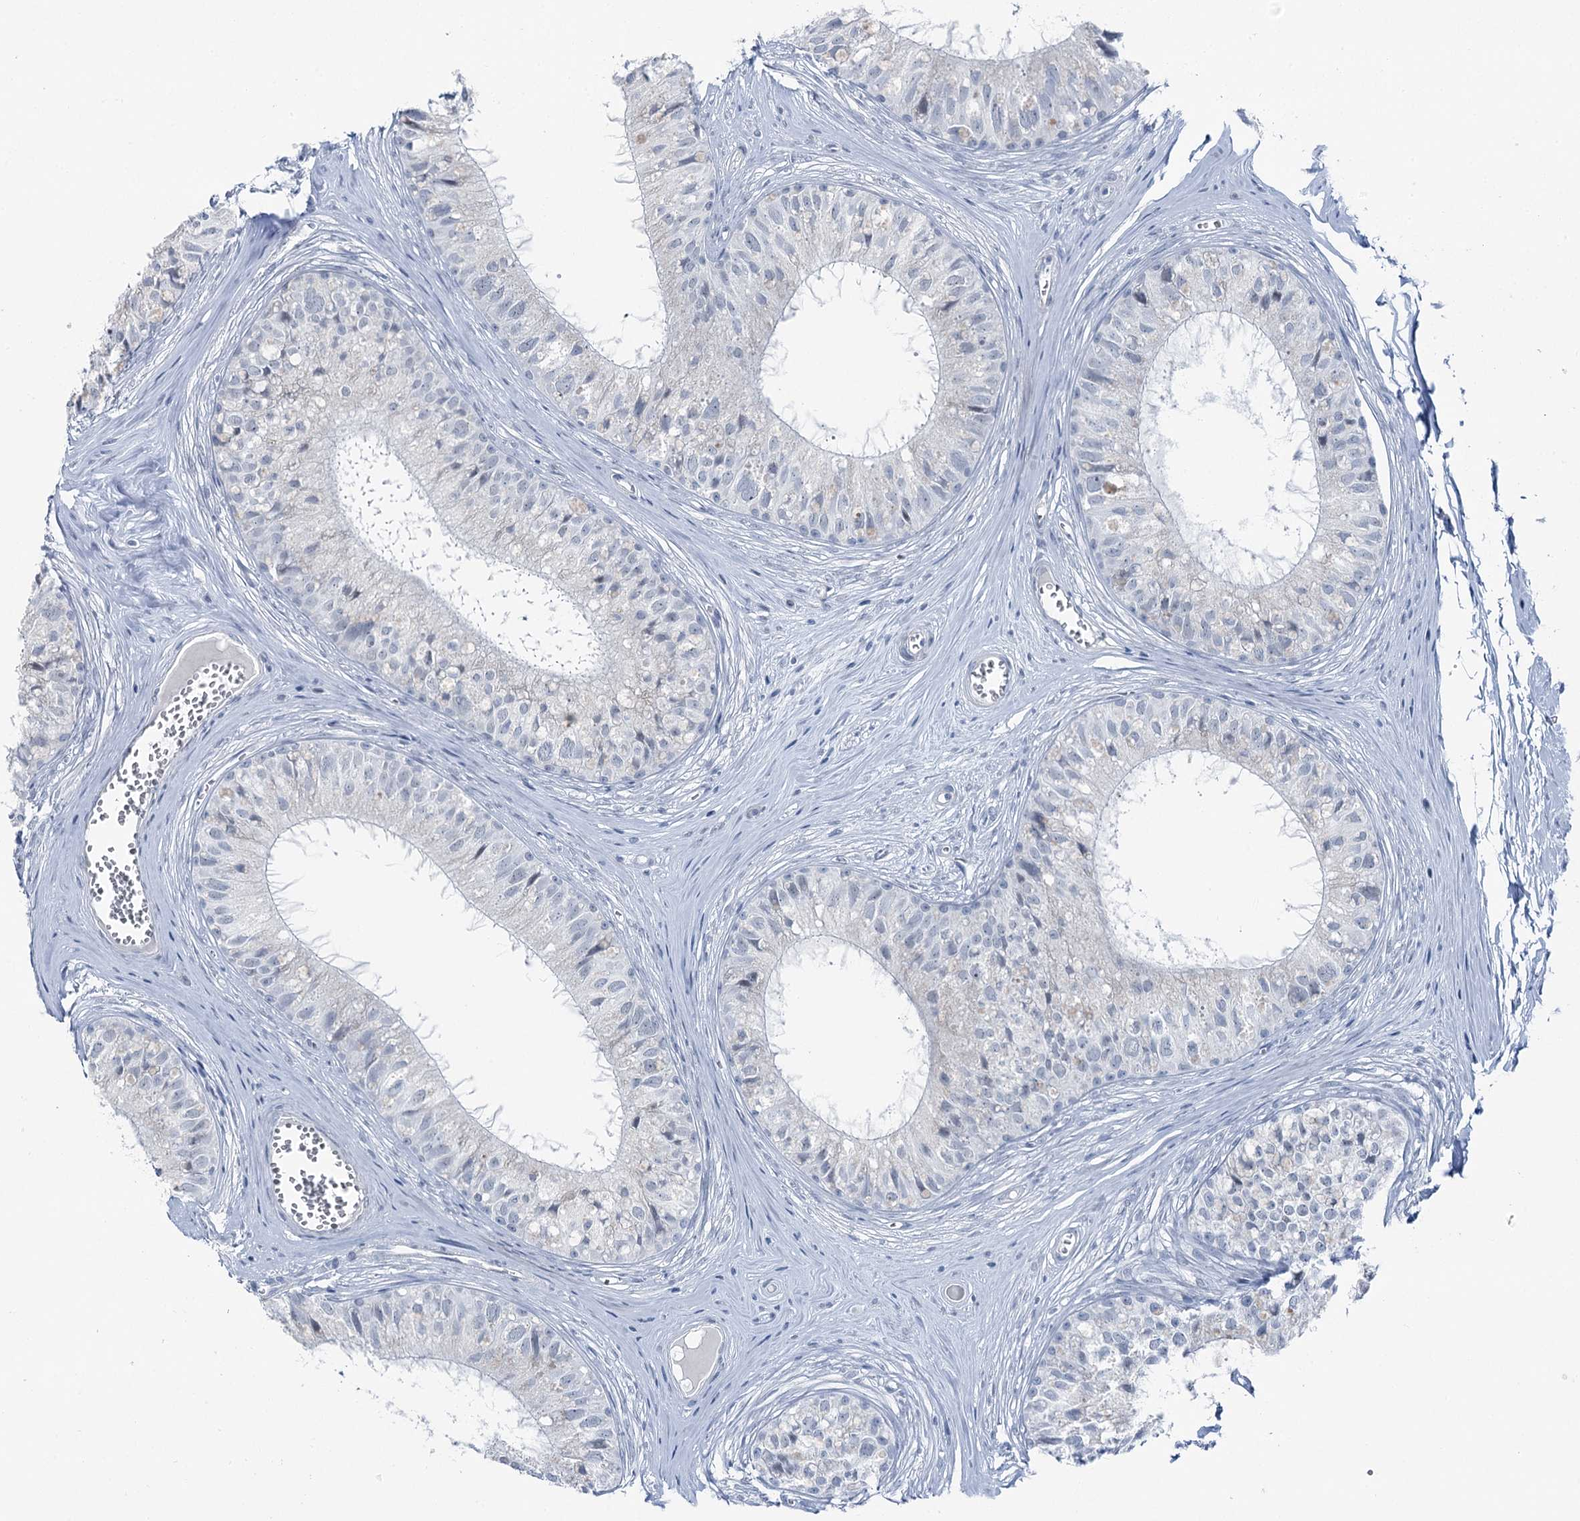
{"staining": {"intensity": "negative", "quantity": "none", "location": "none"}, "tissue": "epididymis", "cell_type": "Glandular cells", "image_type": "normal", "snomed": [{"axis": "morphology", "description": "Normal tissue, NOS"}, {"axis": "topography", "description": "Epididymis"}], "caption": "High magnification brightfield microscopy of normal epididymis stained with DAB (brown) and counterstained with hematoxylin (blue): glandular cells show no significant positivity.", "gene": "STEEP1", "patient": {"sex": "male", "age": 36}}